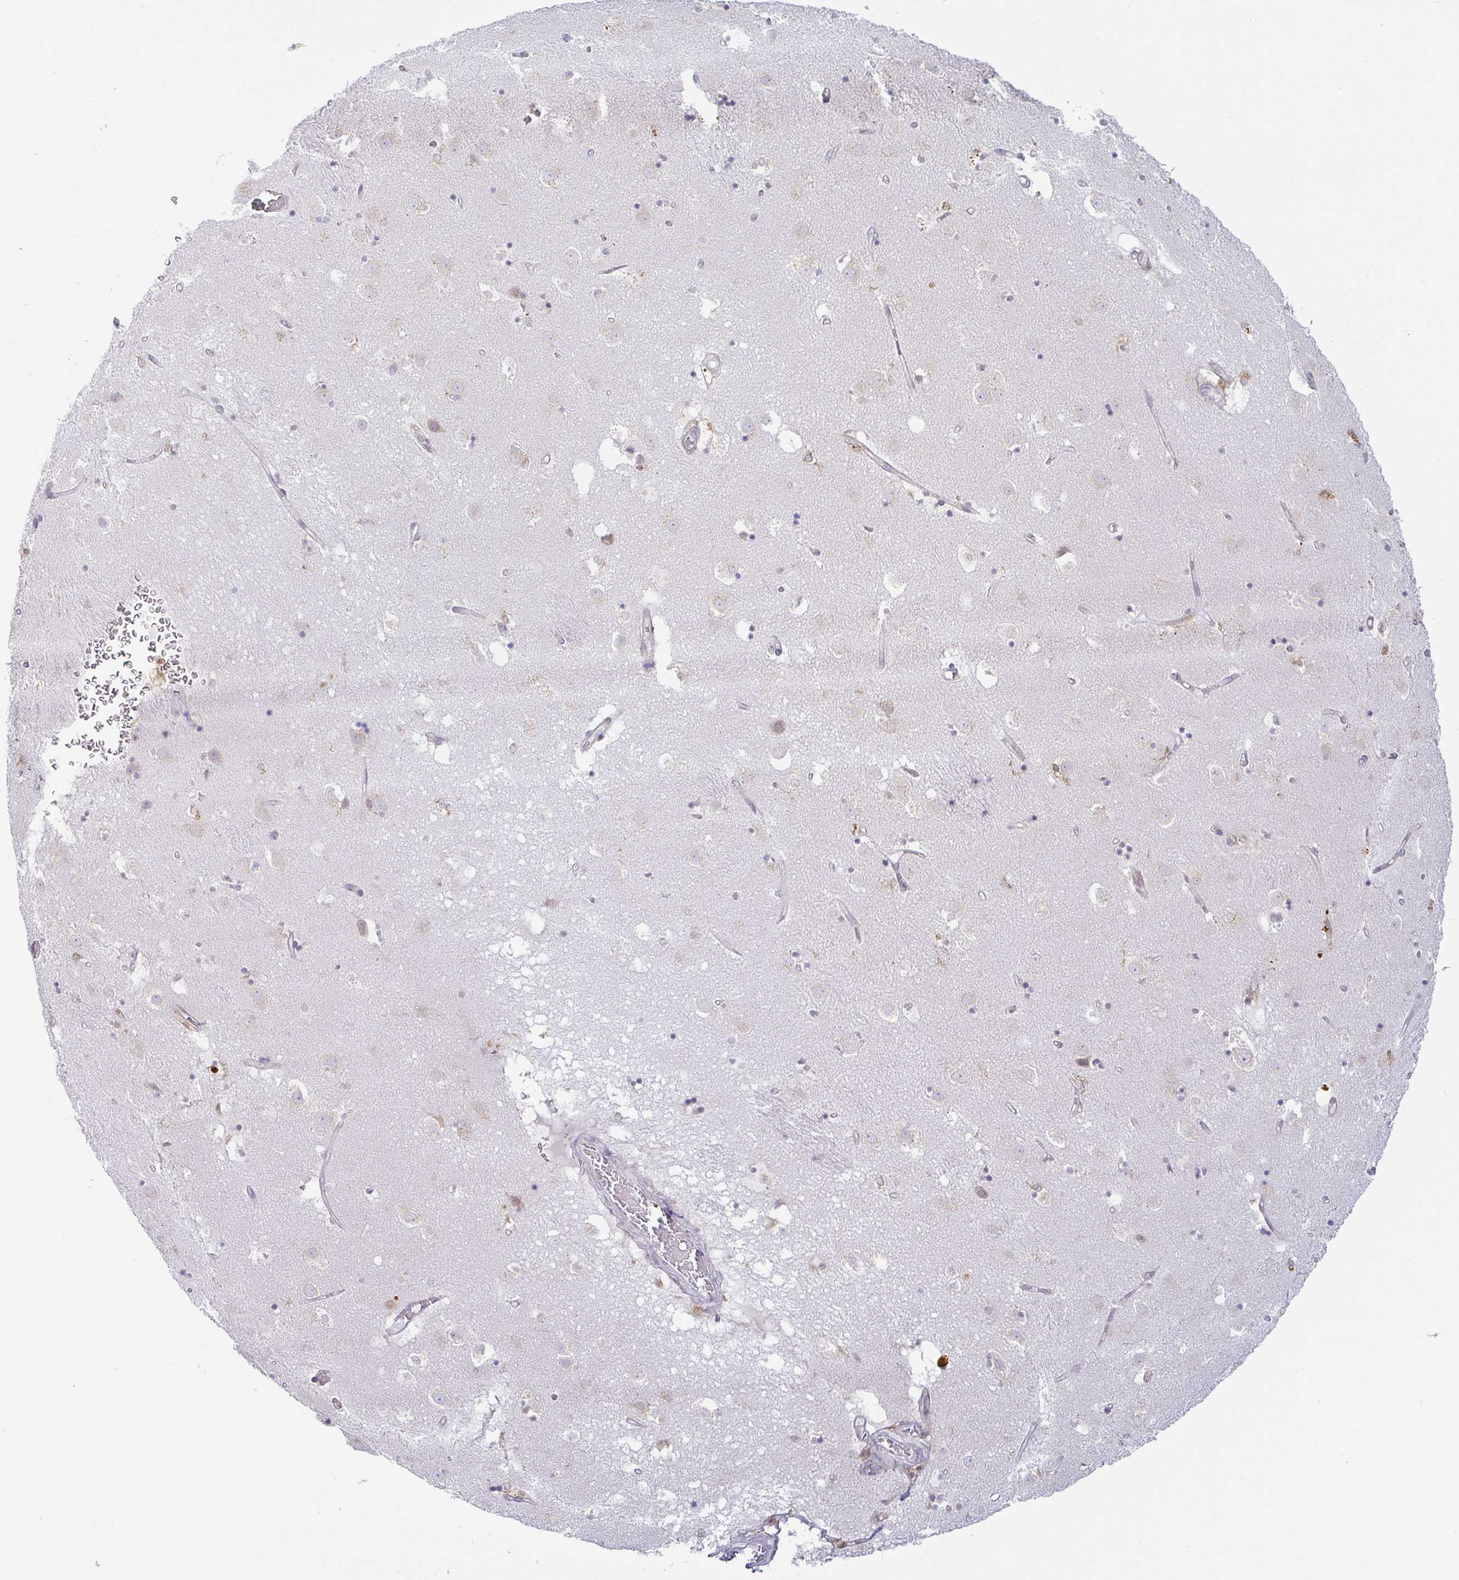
{"staining": {"intensity": "negative", "quantity": "none", "location": "none"}, "tissue": "caudate", "cell_type": "Glial cells", "image_type": "normal", "snomed": [{"axis": "morphology", "description": "Normal tissue, NOS"}, {"axis": "topography", "description": "Lateral ventricle wall"}], "caption": "An IHC photomicrograph of normal caudate is shown. There is no staining in glial cells of caudate. (DAB (3,3'-diaminobenzidine) immunohistochemistry (IHC) with hematoxylin counter stain).", "gene": "DERL2", "patient": {"sex": "male", "age": 58}}